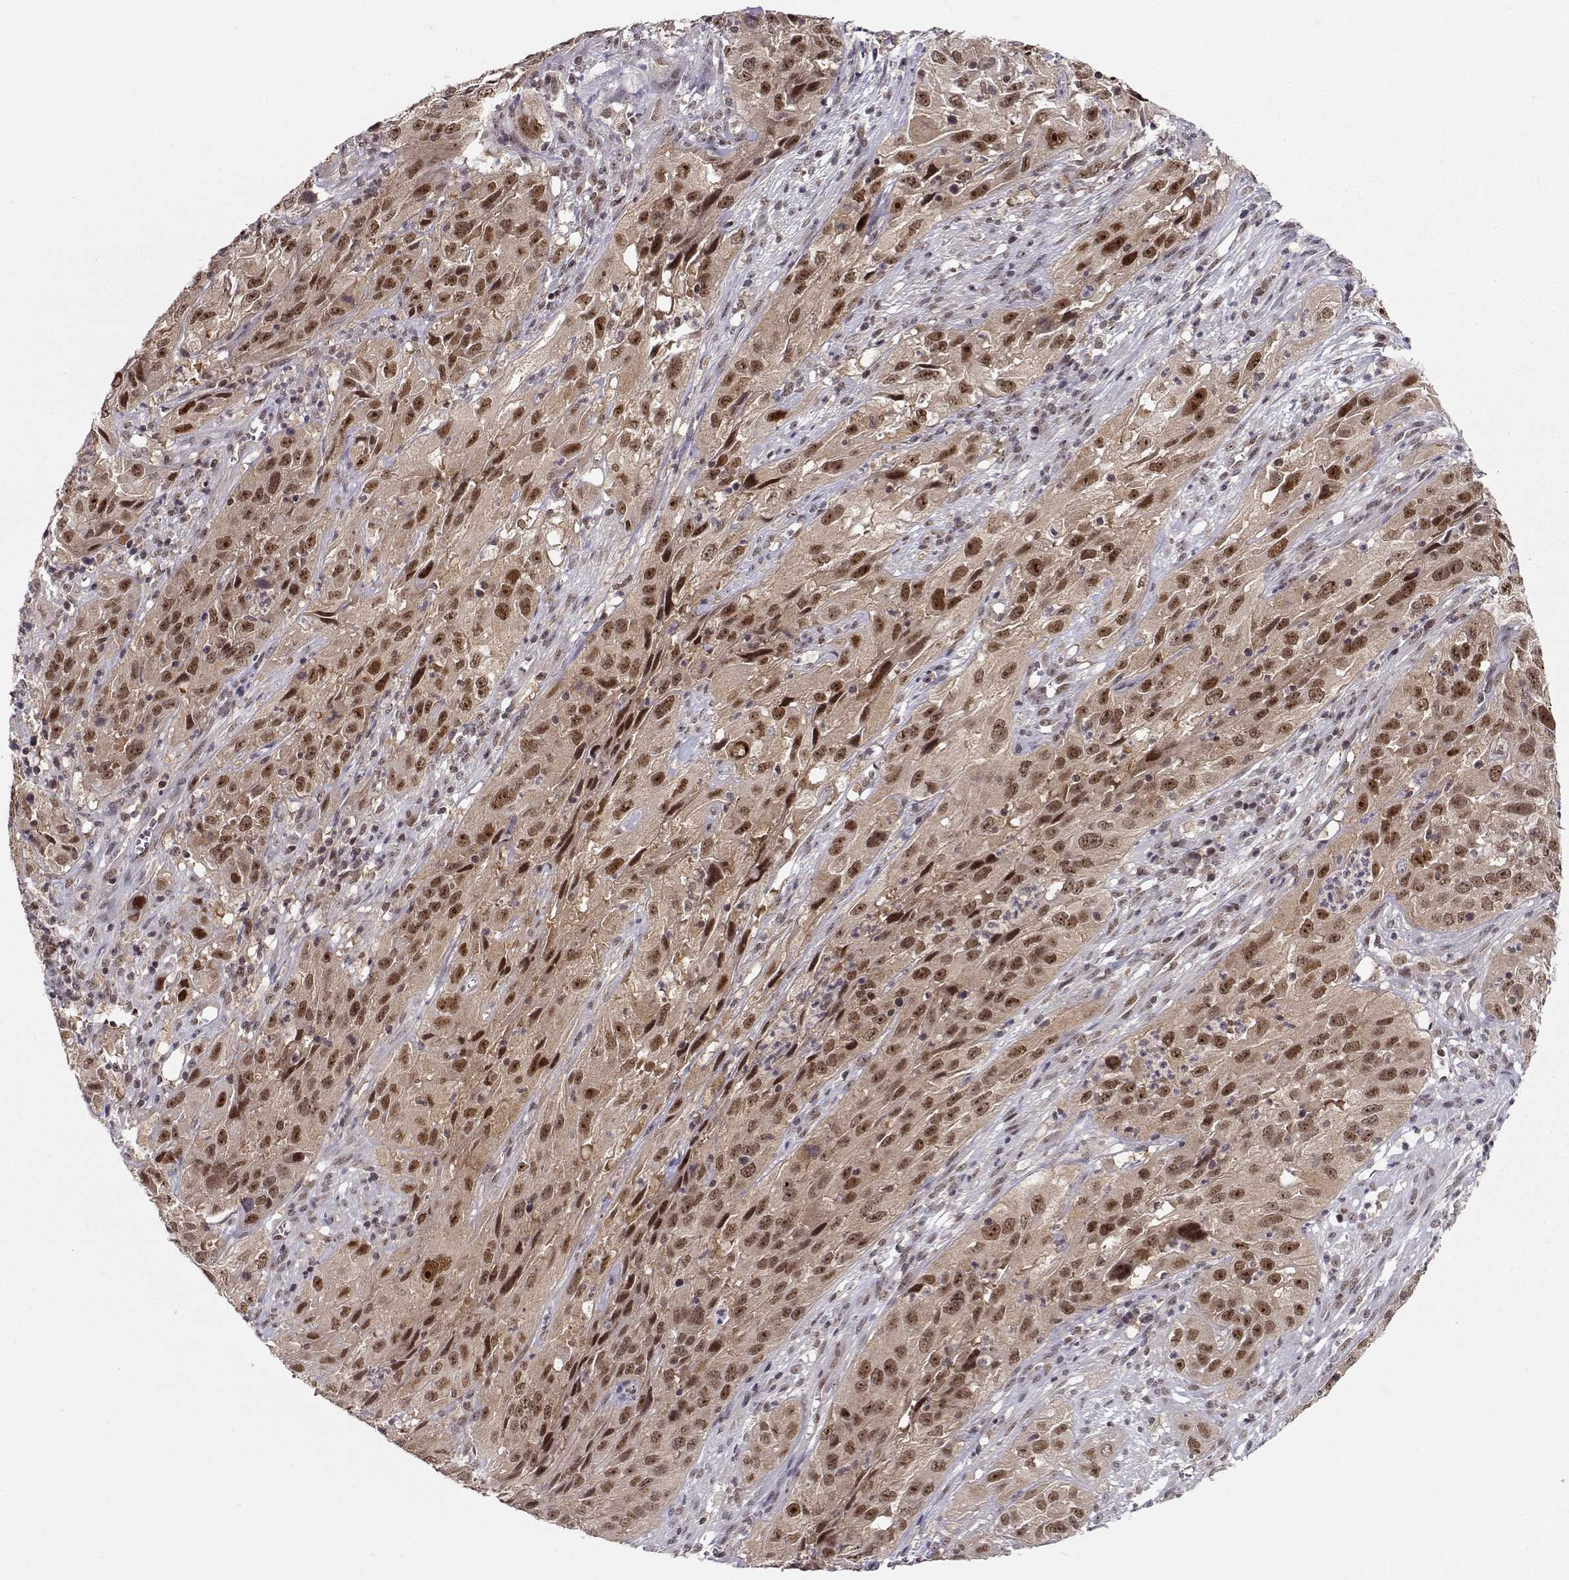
{"staining": {"intensity": "strong", "quantity": ">75%", "location": "nuclear"}, "tissue": "cervical cancer", "cell_type": "Tumor cells", "image_type": "cancer", "snomed": [{"axis": "morphology", "description": "Squamous cell carcinoma, NOS"}, {"axis": "topography", "description": "Cervix"}], "caption": "Human cervical cancer (squamous cell carcinoma) stained with a protein marker demonstrates strong staining in tumor cells.", "gene": "CSNK2A1", "patient": {"sex": "female", "age": 32}}